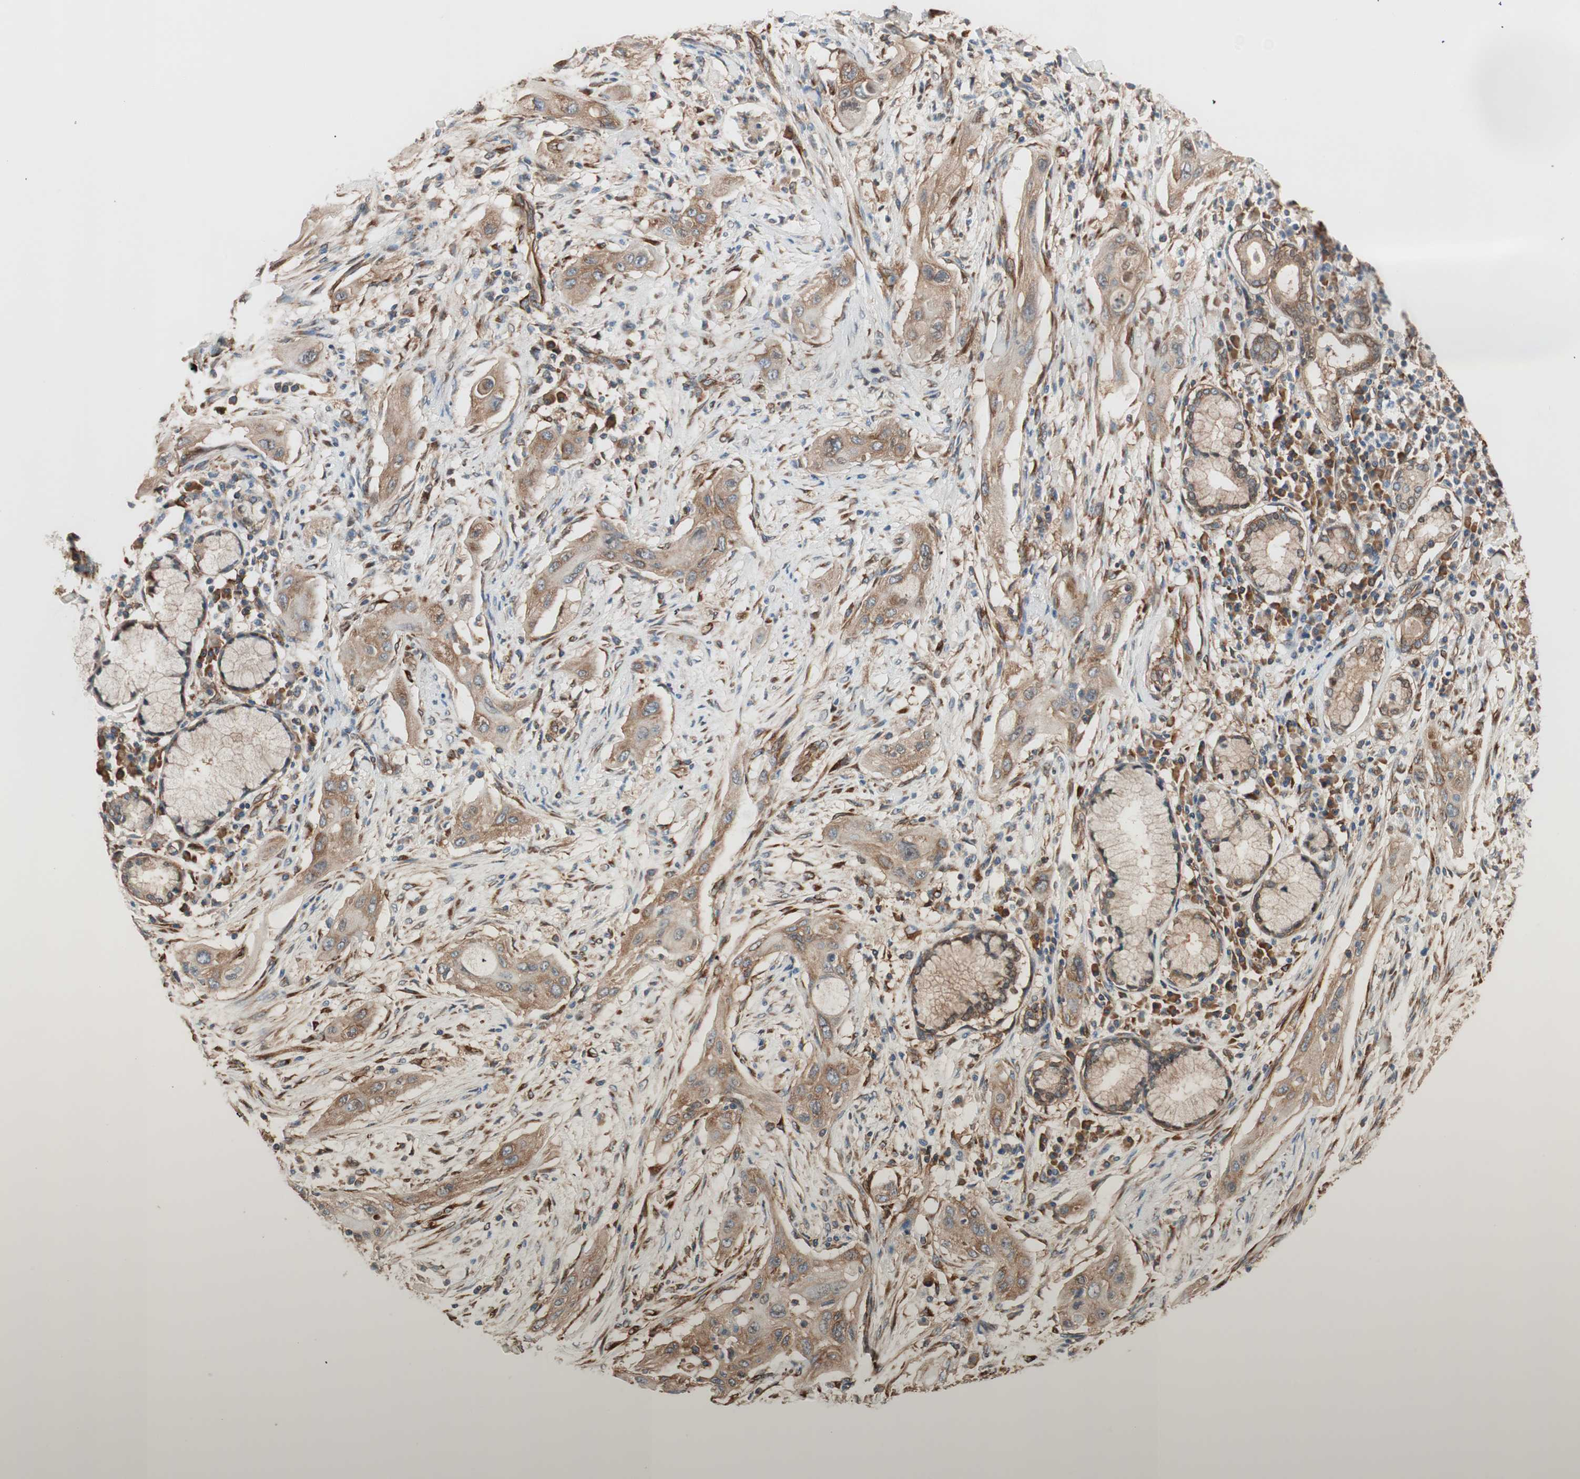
{"staining": {"intensity": "weak", "quantity": ">75%", "location": "cytoplasmic/membranous"}, "tissue": "lung cancer", "cell_type": "Tumor cells", "image_type": "cancer", "snomed": [{"axis": "morphology", "description": "Squamous cell carcinoma, NOS"}, {"axis": "topography", "description": "Lung"}], "caption": "Lung squamous cell carcinoma was stained to show a protein in brown. There is low levels of weak cytoplasmic/membranous expression in about >75% of tumor cells.", "gene": "WASL", "patient": {"sex": "female", "age": 47}}